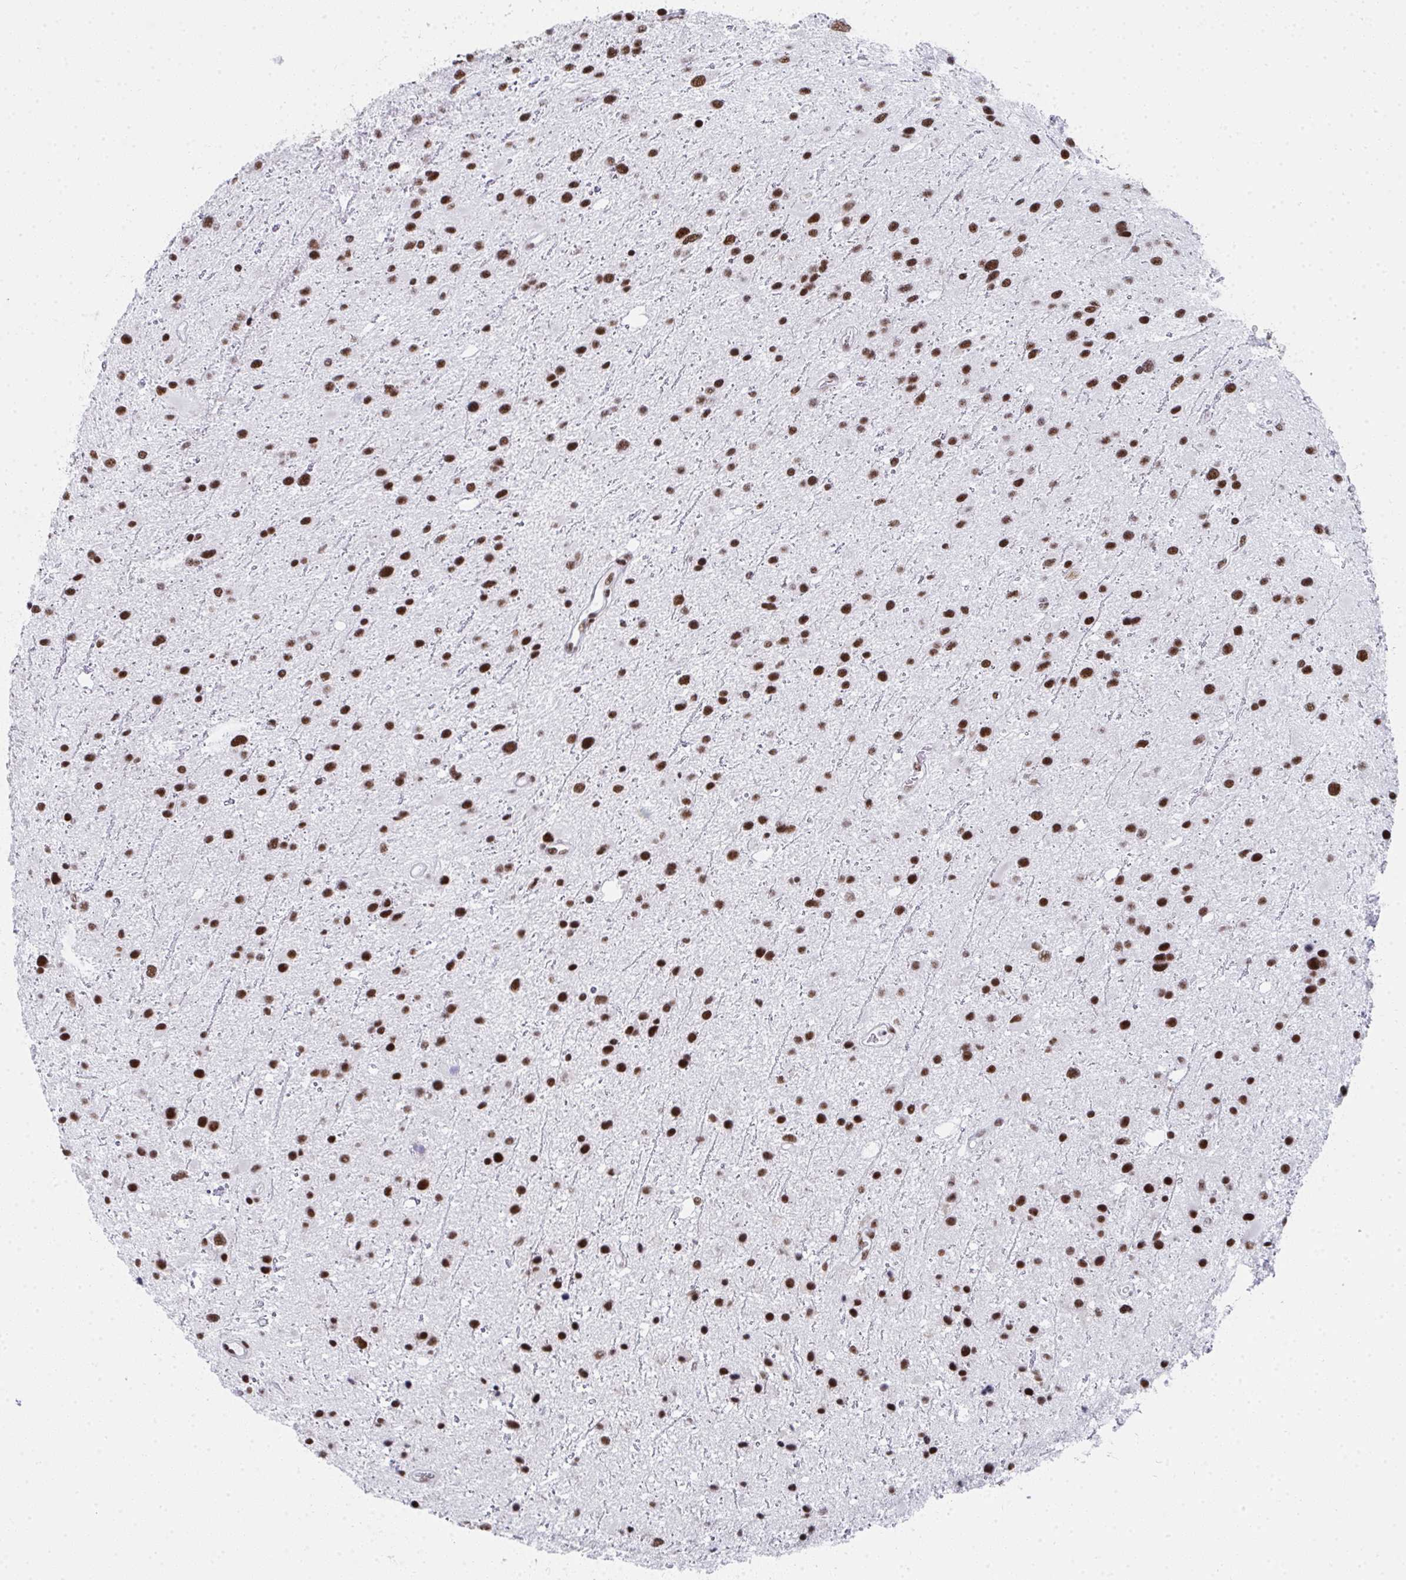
{"staining": {"intensity": "moderate", "quantity": ">75%", "location": "nuclear"}, "tissue": "glioma", "cell_type": "Tumor cells", "image_type": "cancer", "snomed": [{"axis": "morphology", "description": "Glioma, malignant, Low grade"}, {"axis": "topography", "description": "Brain"}], "caption": "Human malignant glioma (low-grade) stained with a protein marker shows moderate staining in tumor cells.", "gene": "SNRNP70", "patient": {"sex": "female", "age": 32}}